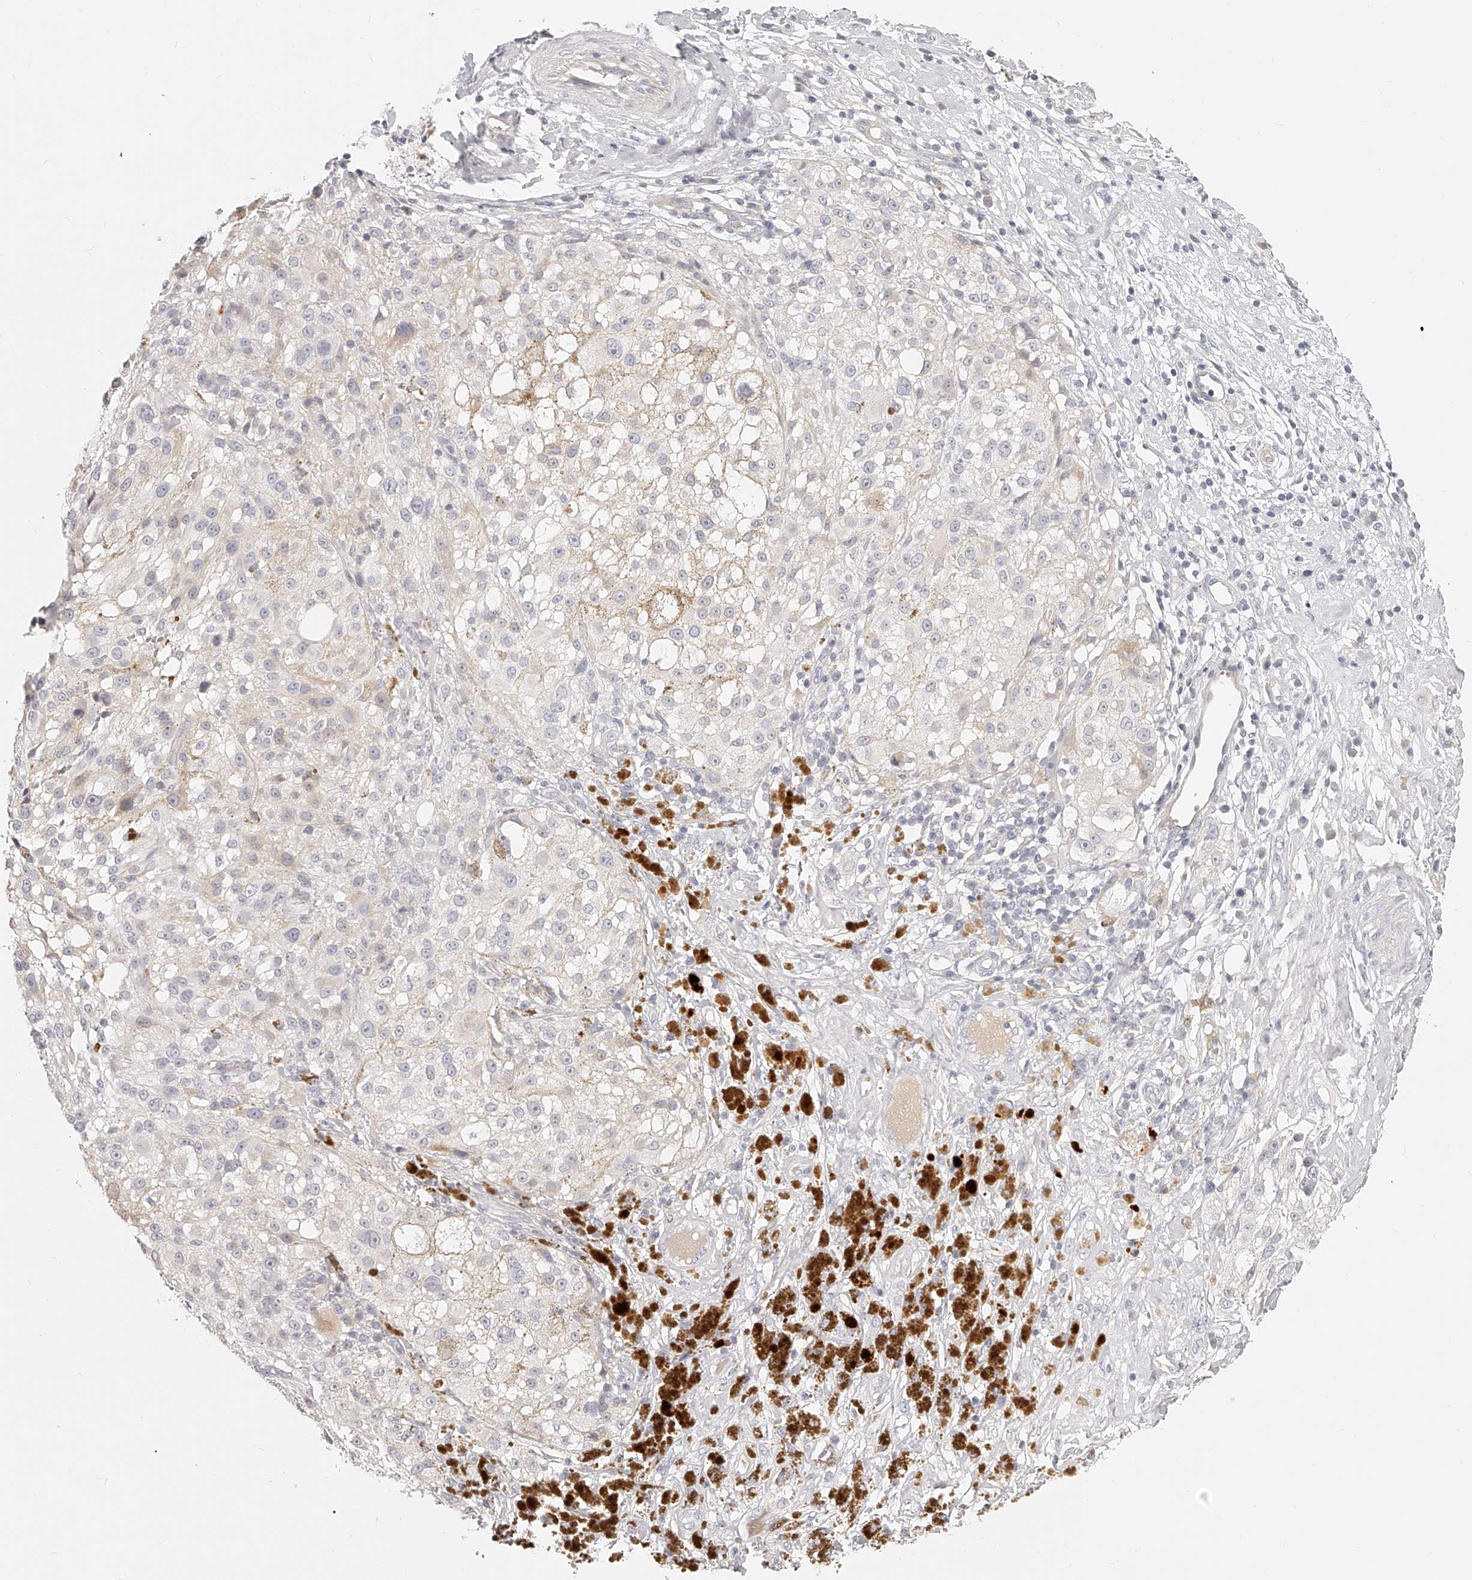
{"staining": {"intensity": "negative", "quantity": "none", "location": "none"}, "tissue": "melanoma", "cell_type": "Tumor cells", "image_type": "cancer", "snomed": [{"axis": "morphology", "description": "Necrosis, NOS"}, {"axis": "morphology", "description": "Malignant melanoma, NOS"}, {"axis": "topography", "description": "Skin"}], "caption": "Malignant melanoma stained for a protein using immunohistochemistry (IHC) exhibits no positivity tumor cells.", "gene": "ITGB3", "patient": {"sex": "female", "age": 87}}